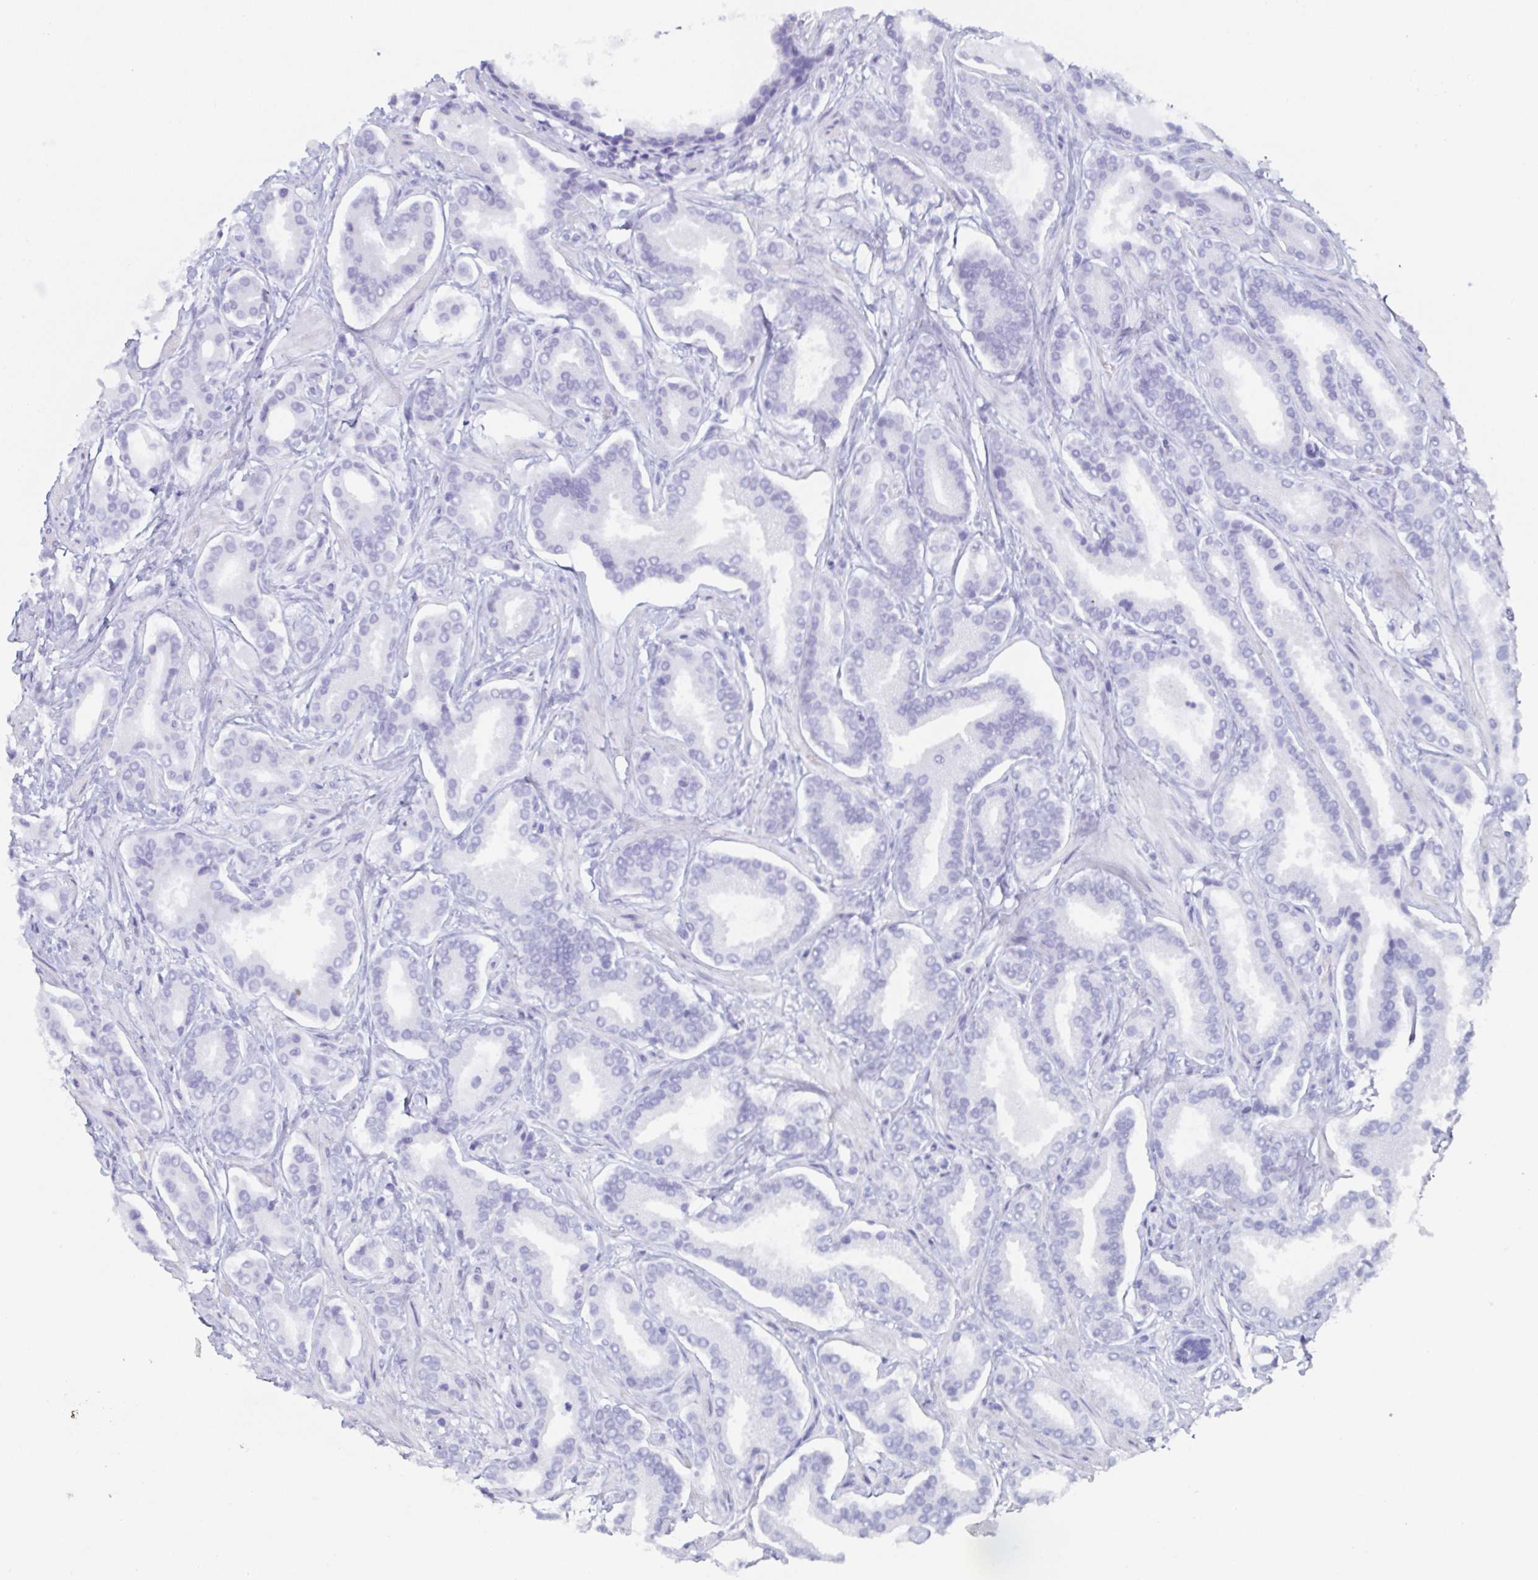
{"staining": {"intensity": "negative", "quantity": "none", "location": "none"}, "tissue": "prostate cancer", "cell_type": "Tumor cells", "image_type": "cancer", "snomed": [{"axis": "morphology", "description": "Adenocarcinoma, Low grade"}, {"axis": "topography", "description": "Prostate"}], "caption": "Prostate cancer stained for a protein using IHC shows no expression tumor cells.", "gene": "AGFG2", "patient": {"sex": "male", "age": 55}}